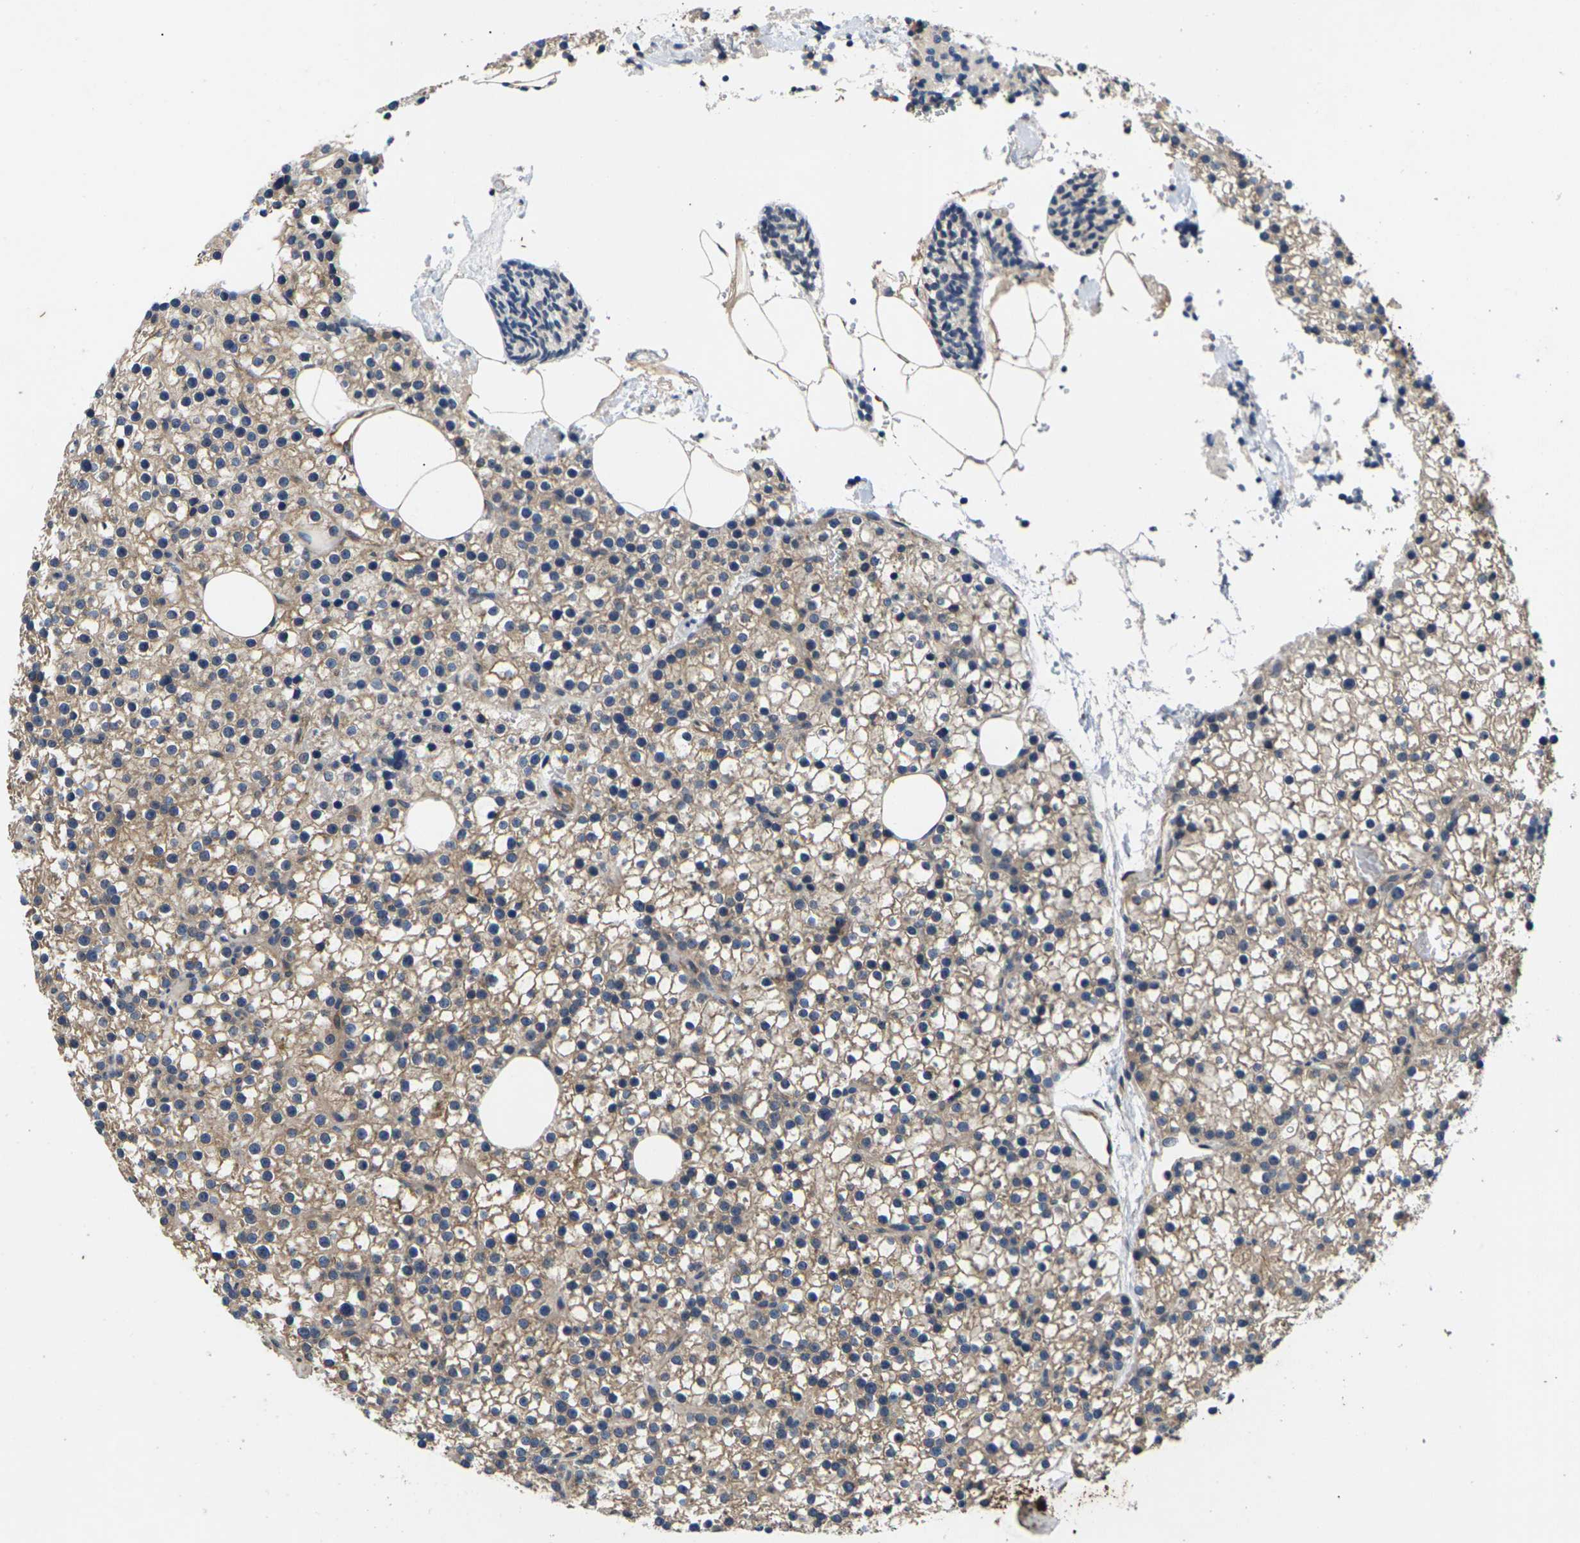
{"staining": {"intensity": "moderate", "quantity": ">75%", "location": "cytoplasmic/membranous"}, "tissue": "parathyroid gland", "cell_type": "Glandular cells", "image_type": "normal", "snomed": [{"axis": "morphology", "description": "Normal tissue, NOS"}, {"axis": "morphology", "description": "Adenoma, NOS"}, {"axis": "topography", "description": "Parathyroid gland"}], "caption": "Protein positivity by immunohistochemistry demonstrates moderate cytoplasmic/membranous staining in approximately >75% of glandular cells in unremarkable parathyroid gland. (DAB = brown stain, brightfield microscopy at high magnification).", "gene": "DKK2", "patient": {"sex": "female", "age": 70}}